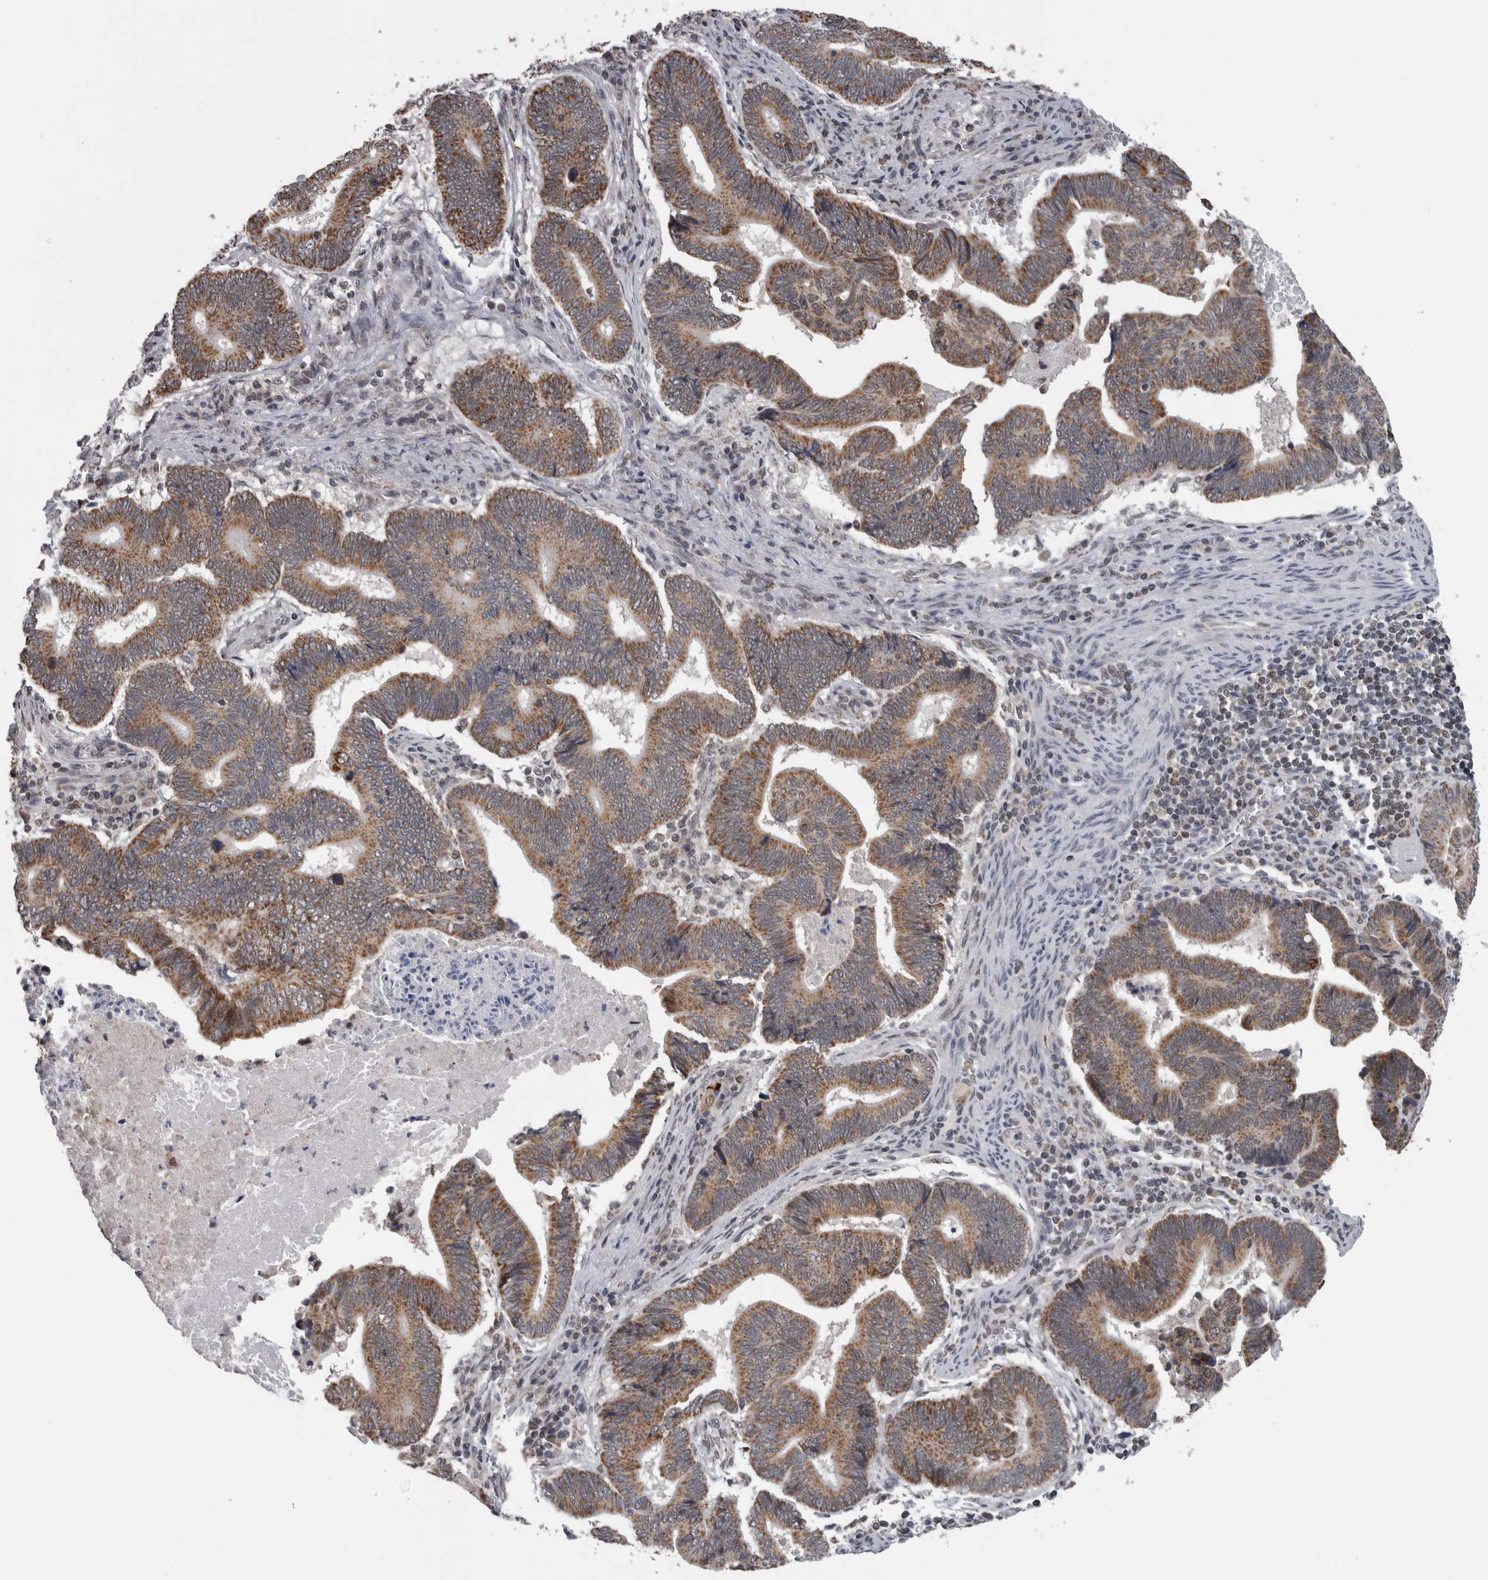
{"staining": {"intensity": "moderate", "quantity": ">75%", "location": "cytoplasmic/membranous"}, "tissue": "pancreatic cancer", "cell_type": "Tumor cells", "image_type": "cancer", "snomed": [{"axis": "morphology", "description": "Adenocarcinoma, NOS"}, {"axis": "topography", "description": "Pancreas"}], "caption": "Human pancreatic cancer (adenocarcinoma) stained with a protein marker shows moderate staining in tumor cells.", "gene": "OR2K2", "patient": {"sex": "female", "age": 70}}